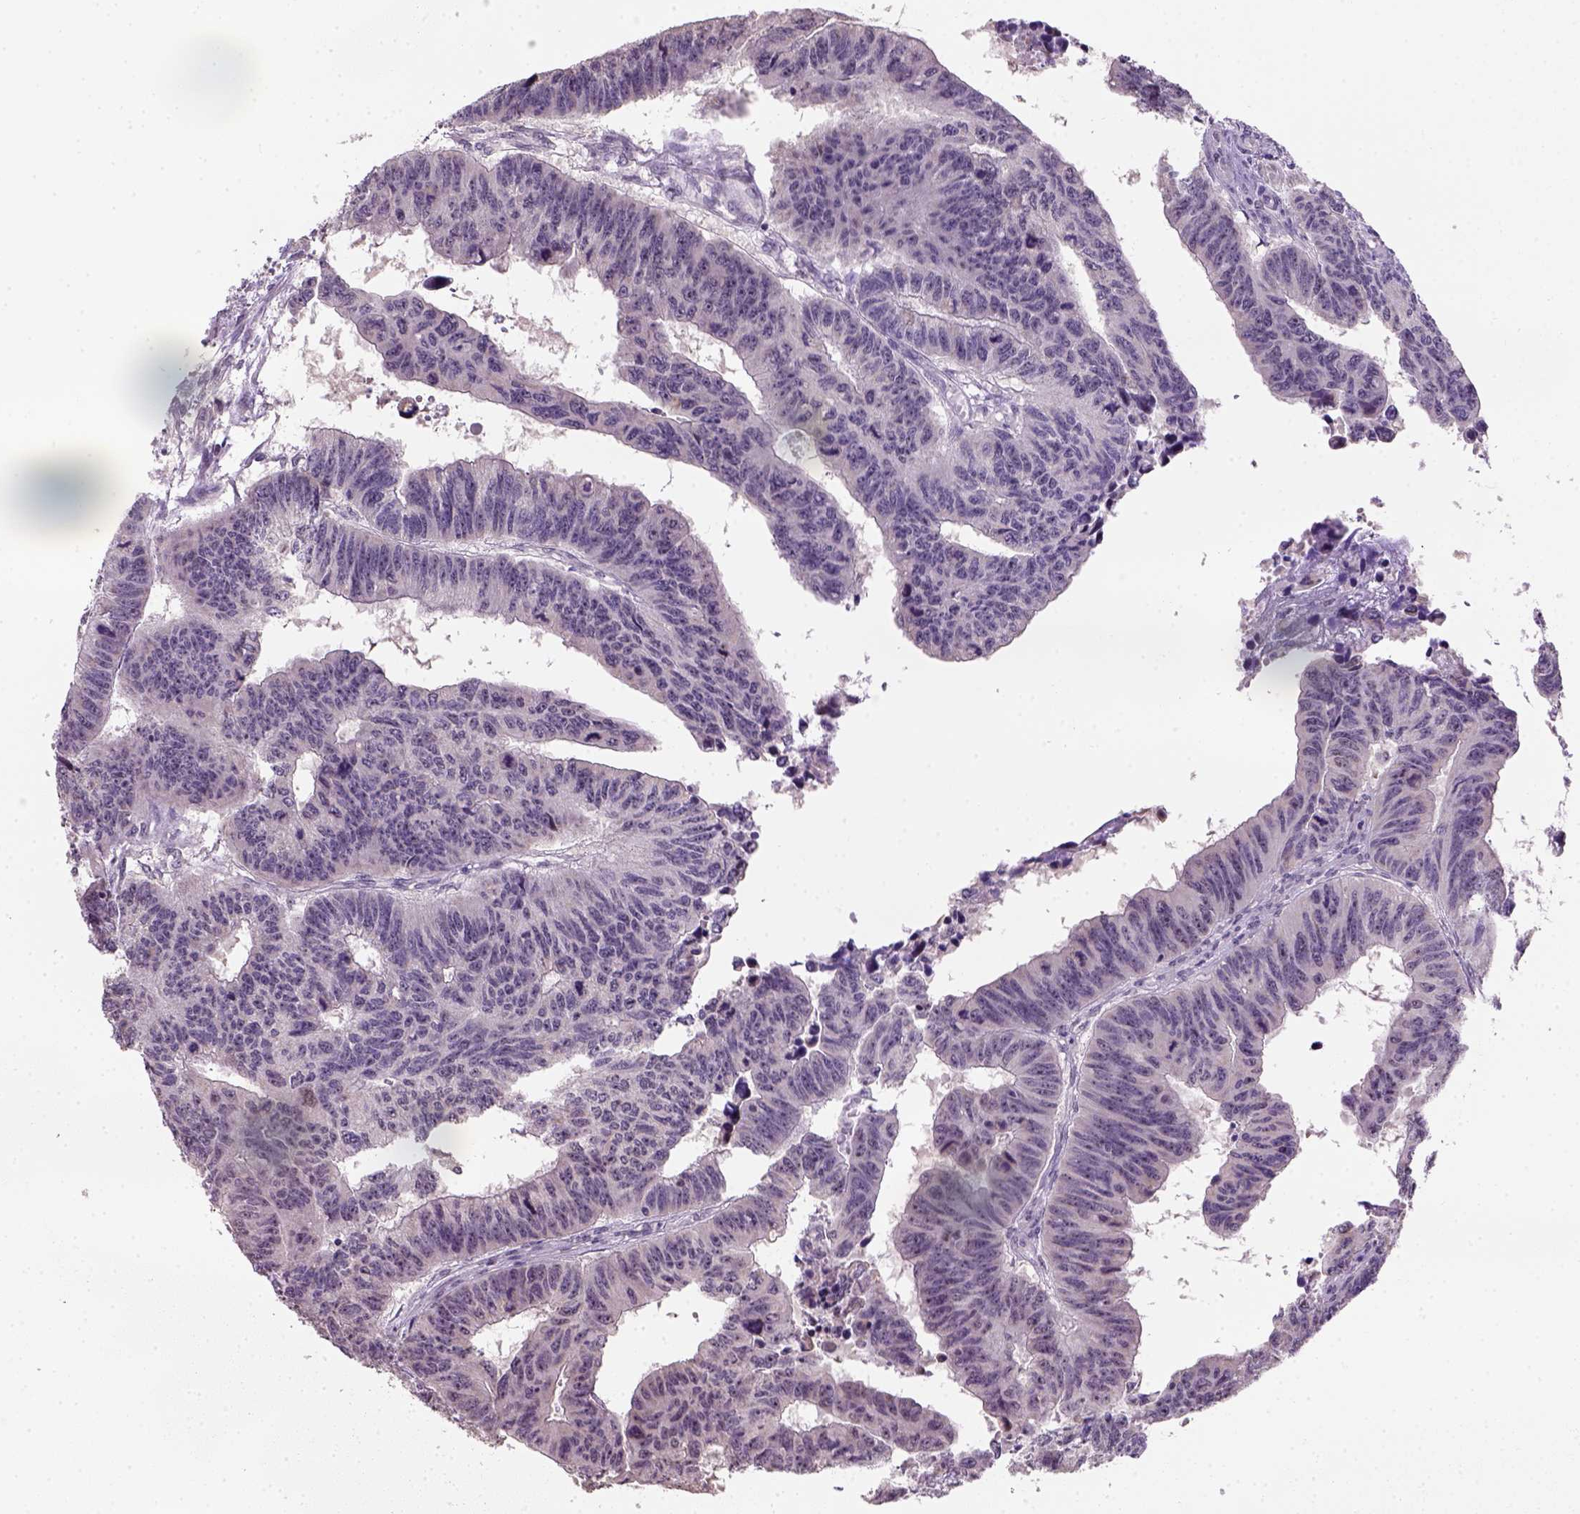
{"staining": {"intensity": "negative", "quantity": "none", "location": "none"}, "tissue": "colorectal cancer", "cell_type": "Tumor cells", "image_type": "cancer", "snomed": [{"axis": "morphology", "description": "Adenocarcinoma, NOS"}, {"axis": "topography", "description": "Rectum"}], "caption": "Tumor cells show no significant protein staining in adenocarcinoma (colorectal). The staining is performed using DAB brown chromogen with nuclei counter-stained in using hematoxylin.", "gene": "DDX50", "patient": {"sex": "female", "age": 85}}